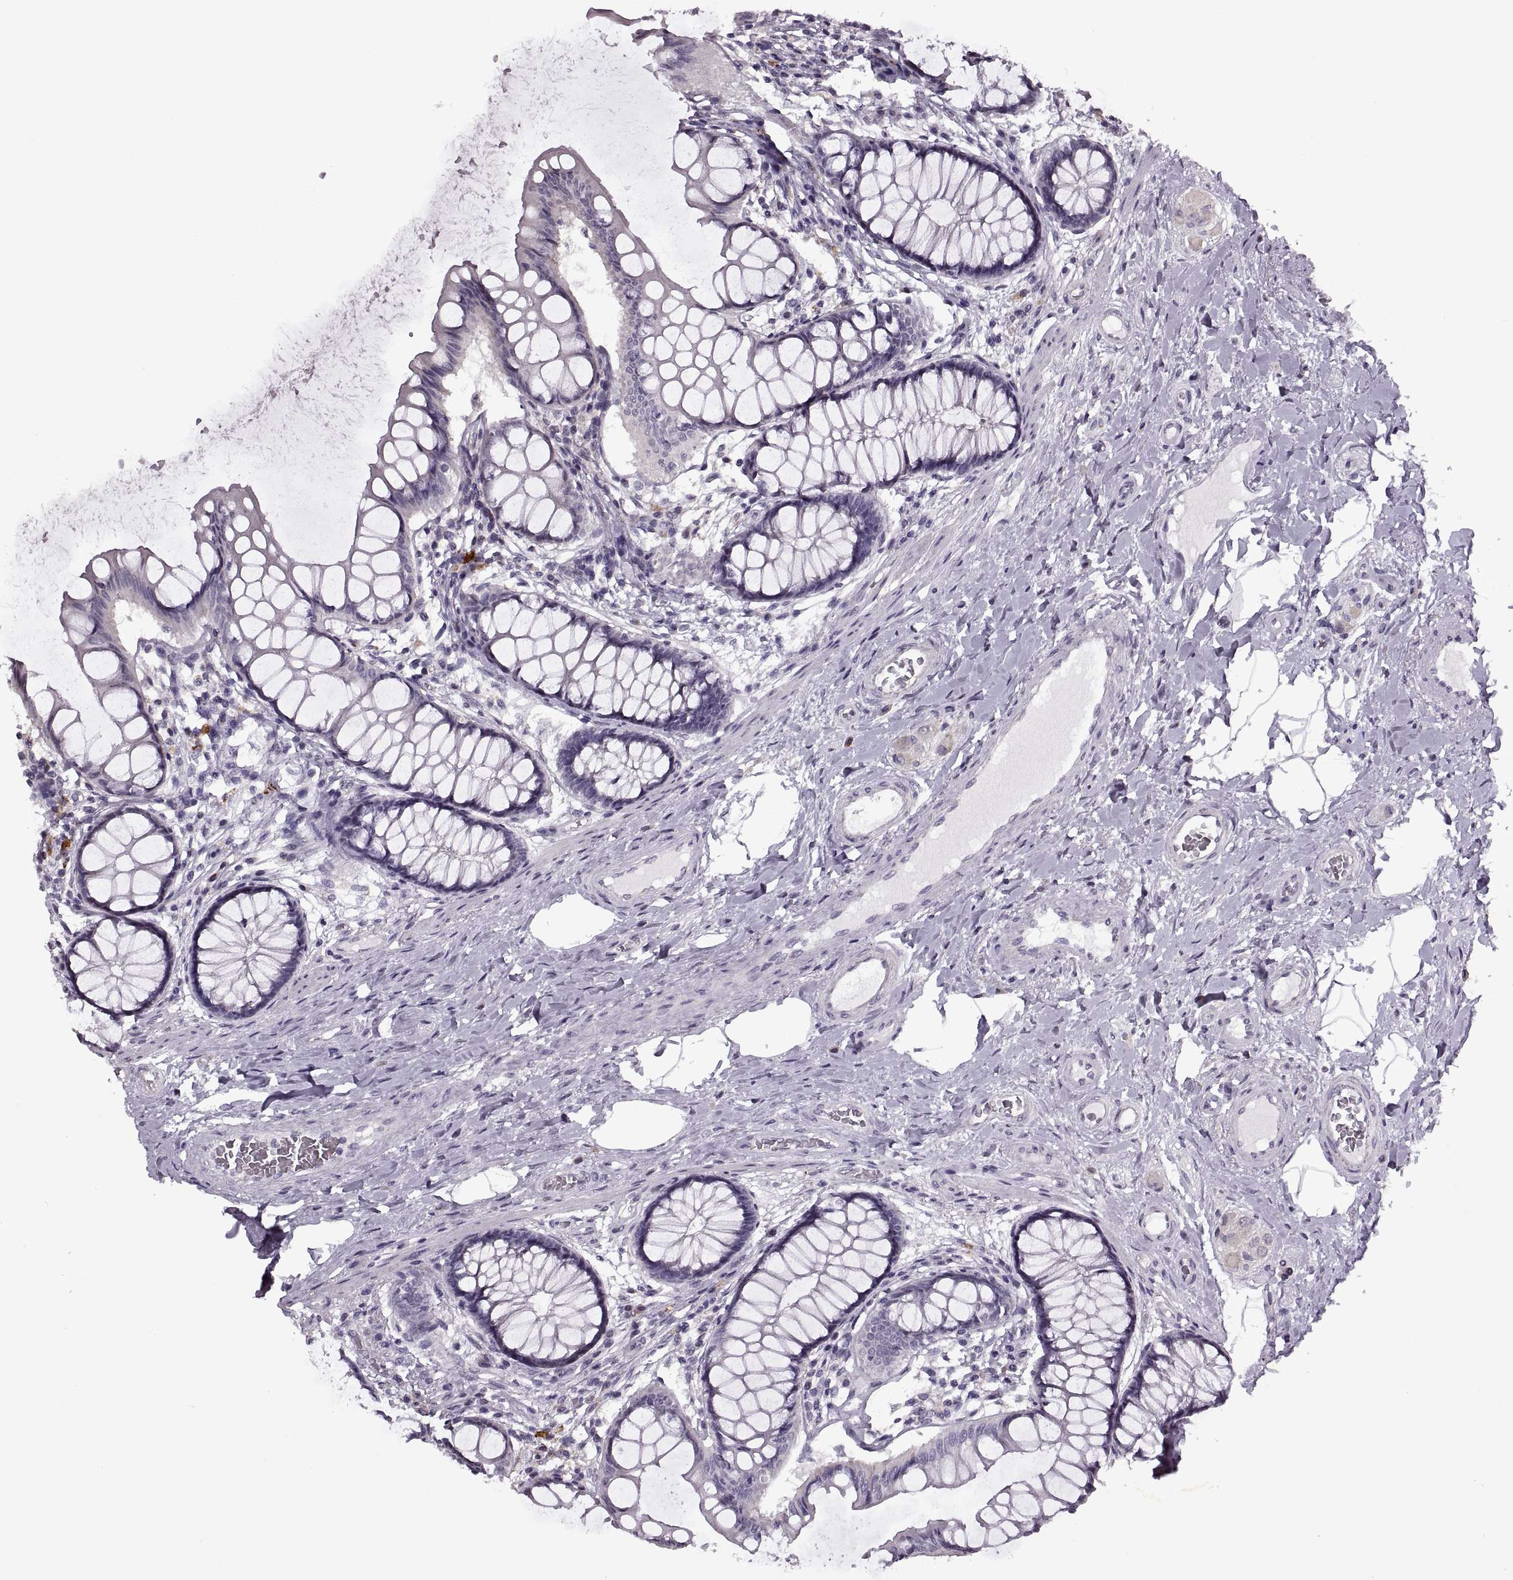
{"staining": {"intensity": "negative", "quantity": "none", "location": "none"}, "tissue": "colon", "cell_type": "Endothelial cells", "image_type": "normal", "snomed": [{"axis": "morphology", "description": "Normal tissue, NOS"}, {"axis": "topography", "description": "Colon"}], "caption": "Endothelial cells are negative for protein expression in benign human colon.", "gene": "PRSS37", "patient": {"sex": "female", "age": 65}}